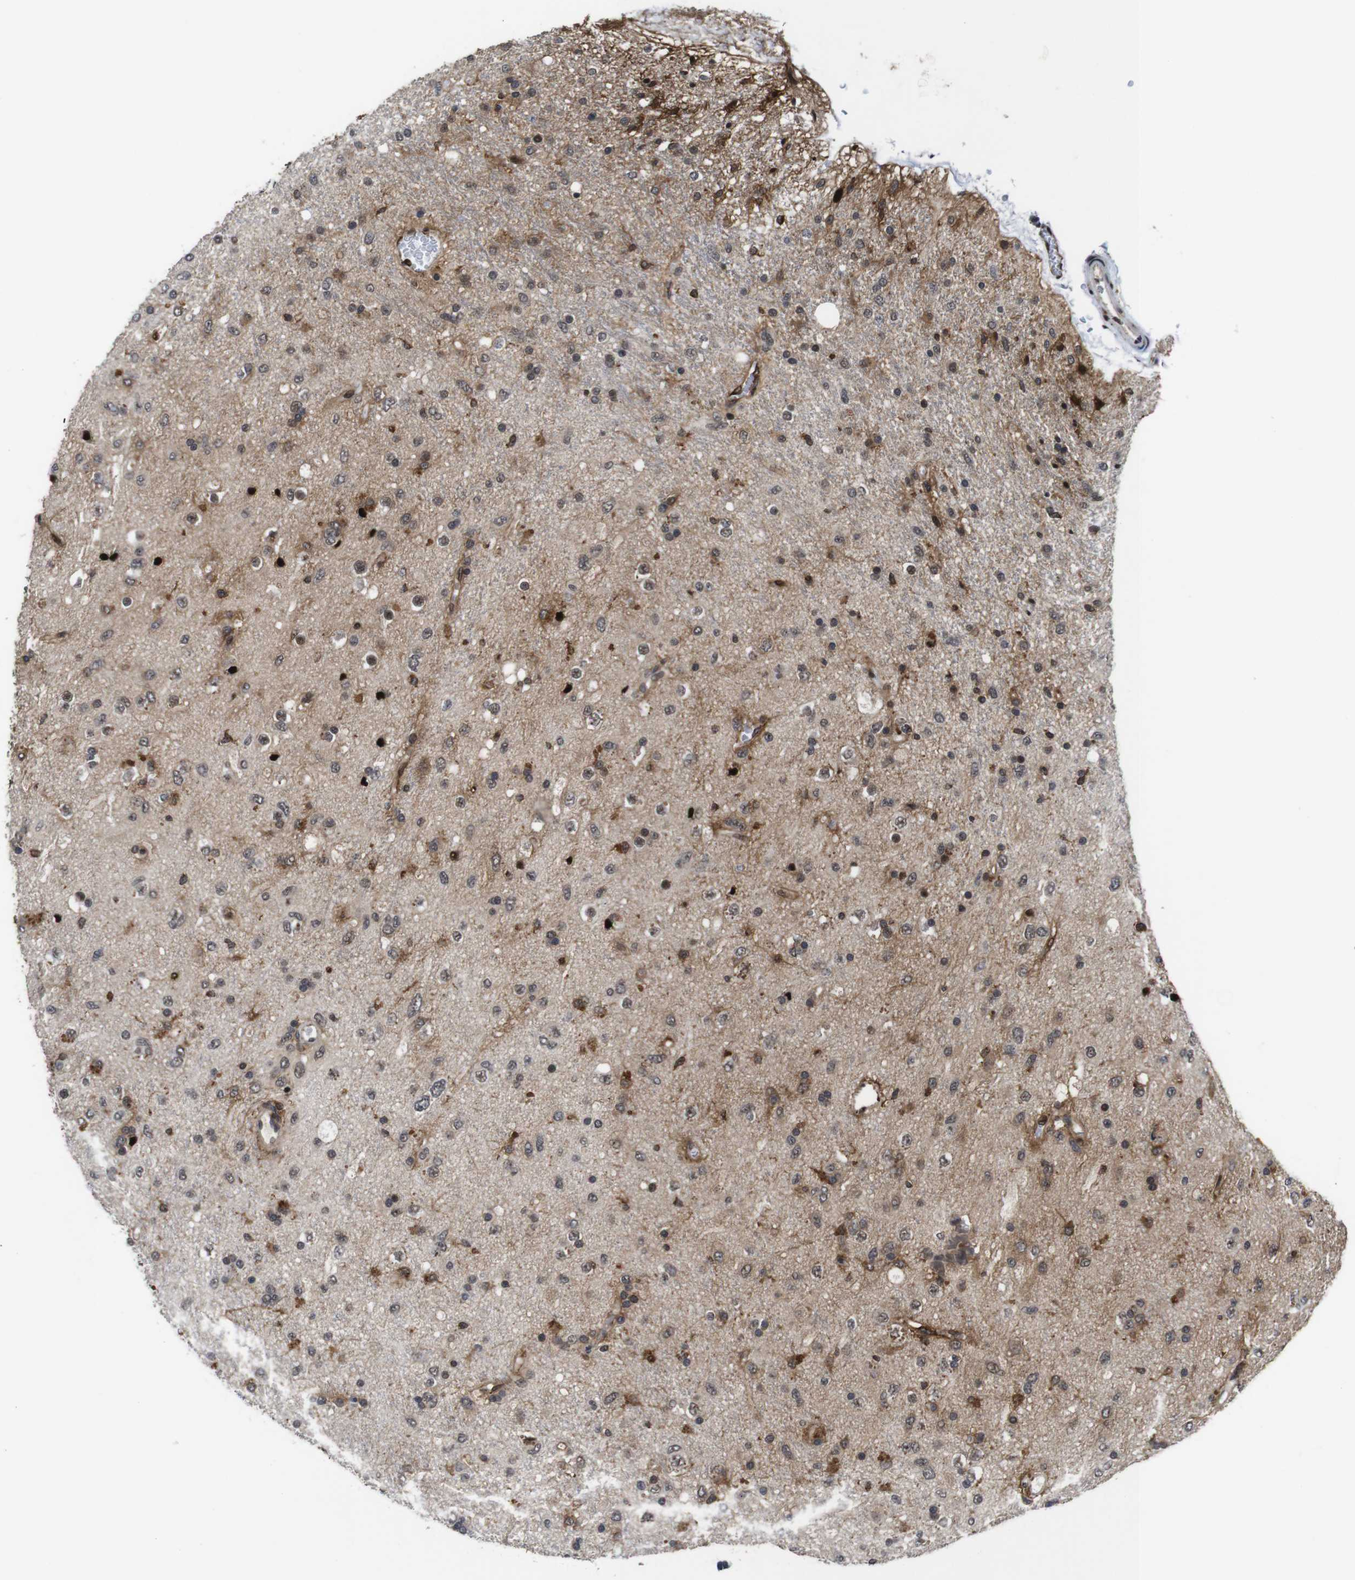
{"staining": {"intensity": "weak", "quantity": "25%-75%", "location": "cytoplasmic/membranous,nuclear"}, "tissue": "glioma", "cell_type": "Tumor cells", "image_type": "cancer", "snomed": [{"axis": "morphology", "description": "Glioma, malignant, Low grade"}, {"axis": "topography", "description": "Brain"}], "caption": "Low-grade glioma (malignant) stained for a protein (brown) displays weak cytoplasmic/membranous and nuclear positive staining in approximately 25%-75% of tumor cells.", "gene": "EIF4G1", "patient": {"sex": "male", "age": 77}}